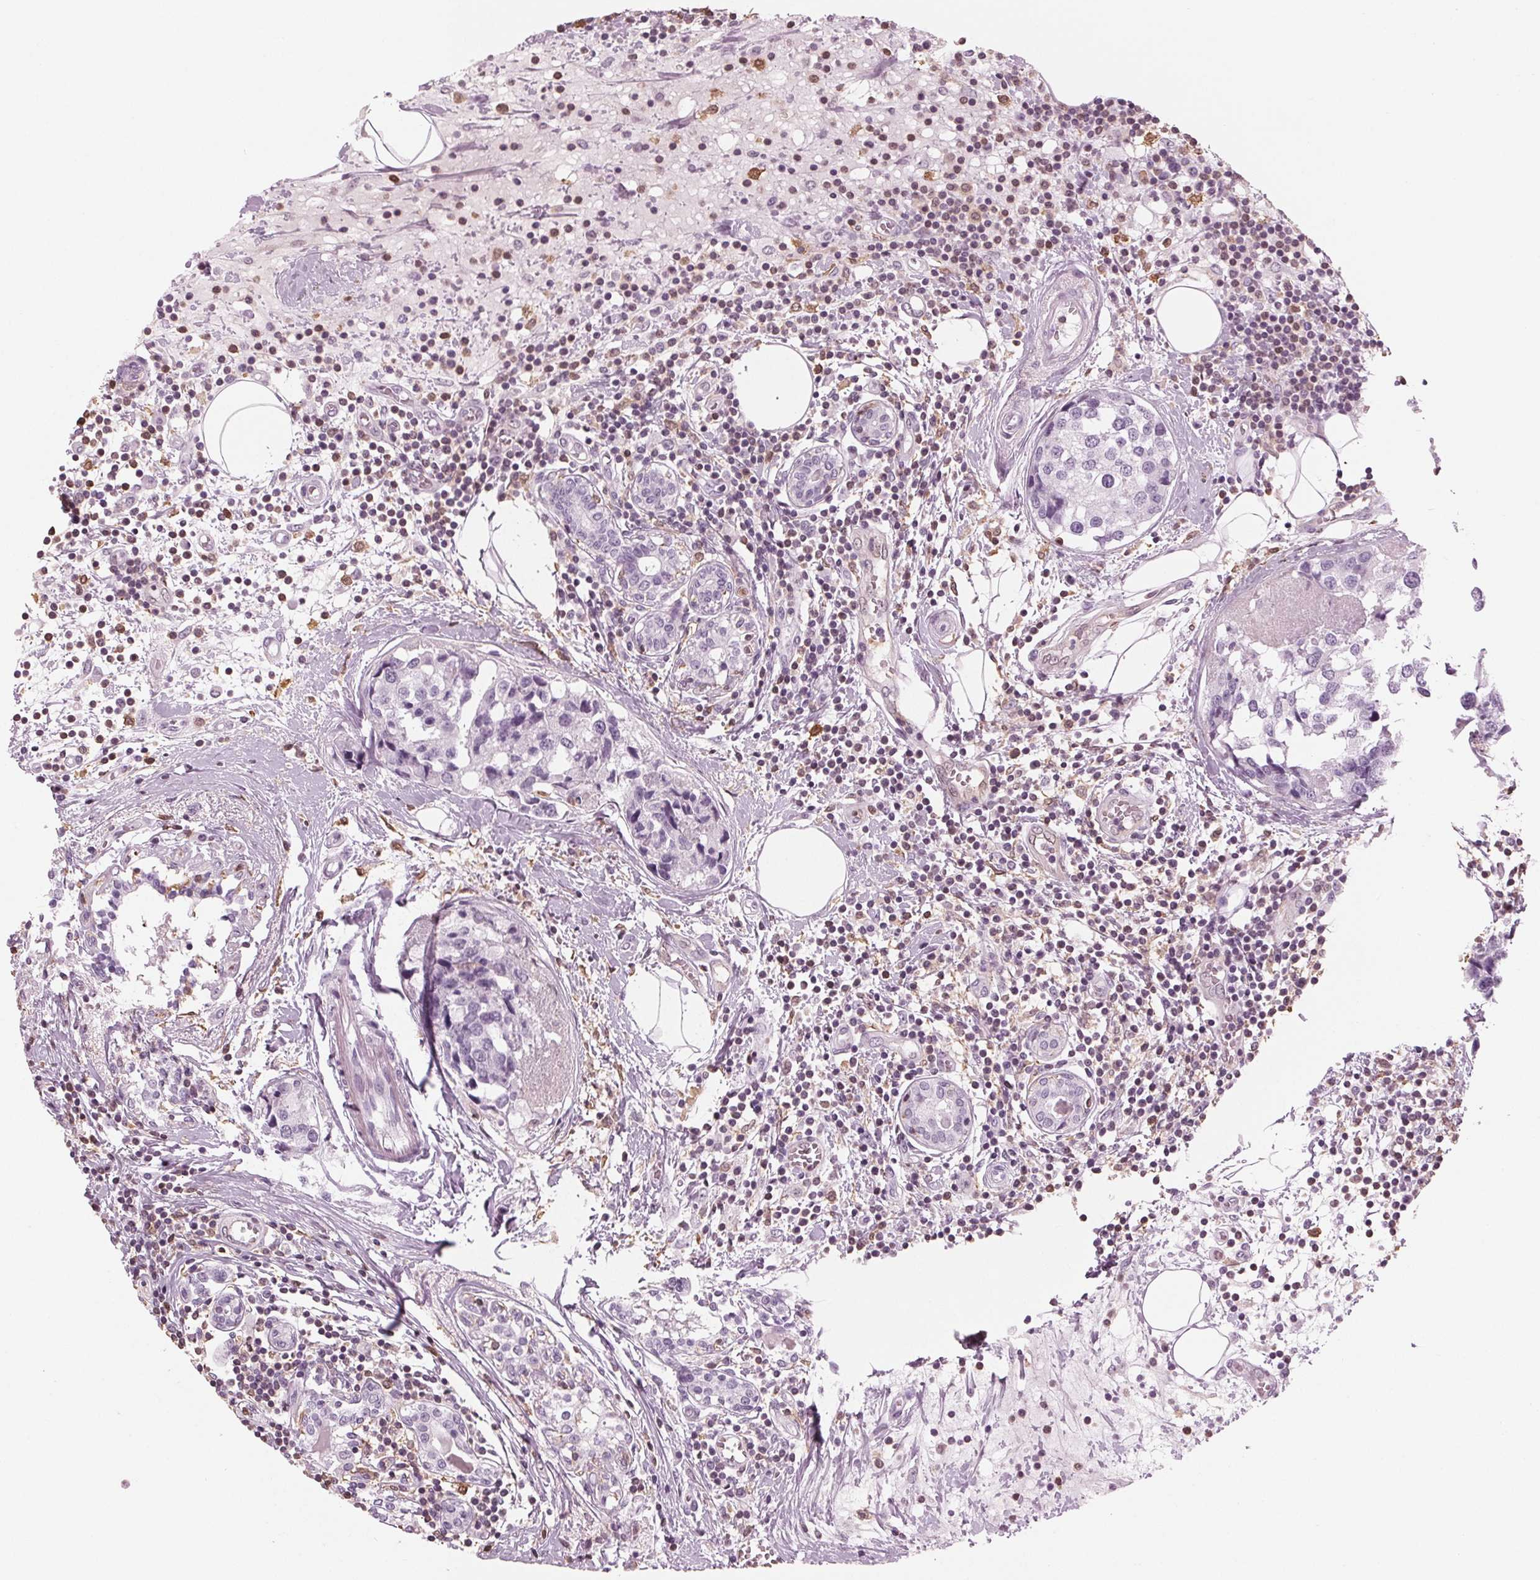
{"staining": {"intensity": "negative", "quantity": "none", "location": "none"}, "tissue": "breast cancer", "cell_type": "Tumor cells", "image_type": "cancer", "snomed": [{"axis": "morphology", "description": "Lobular carcinoma"}, {"axis": "topography", "description": "Breast"}], "caption": "IHC micrograph of neoplastic tissue: breast lobular carcinoma stained with DAB (3,3'-diaminobenzidine) exhibits no significant protein expression in tumor cells.", "gene": "BTLA", "patient": {"sex": "female", "age": 59}}